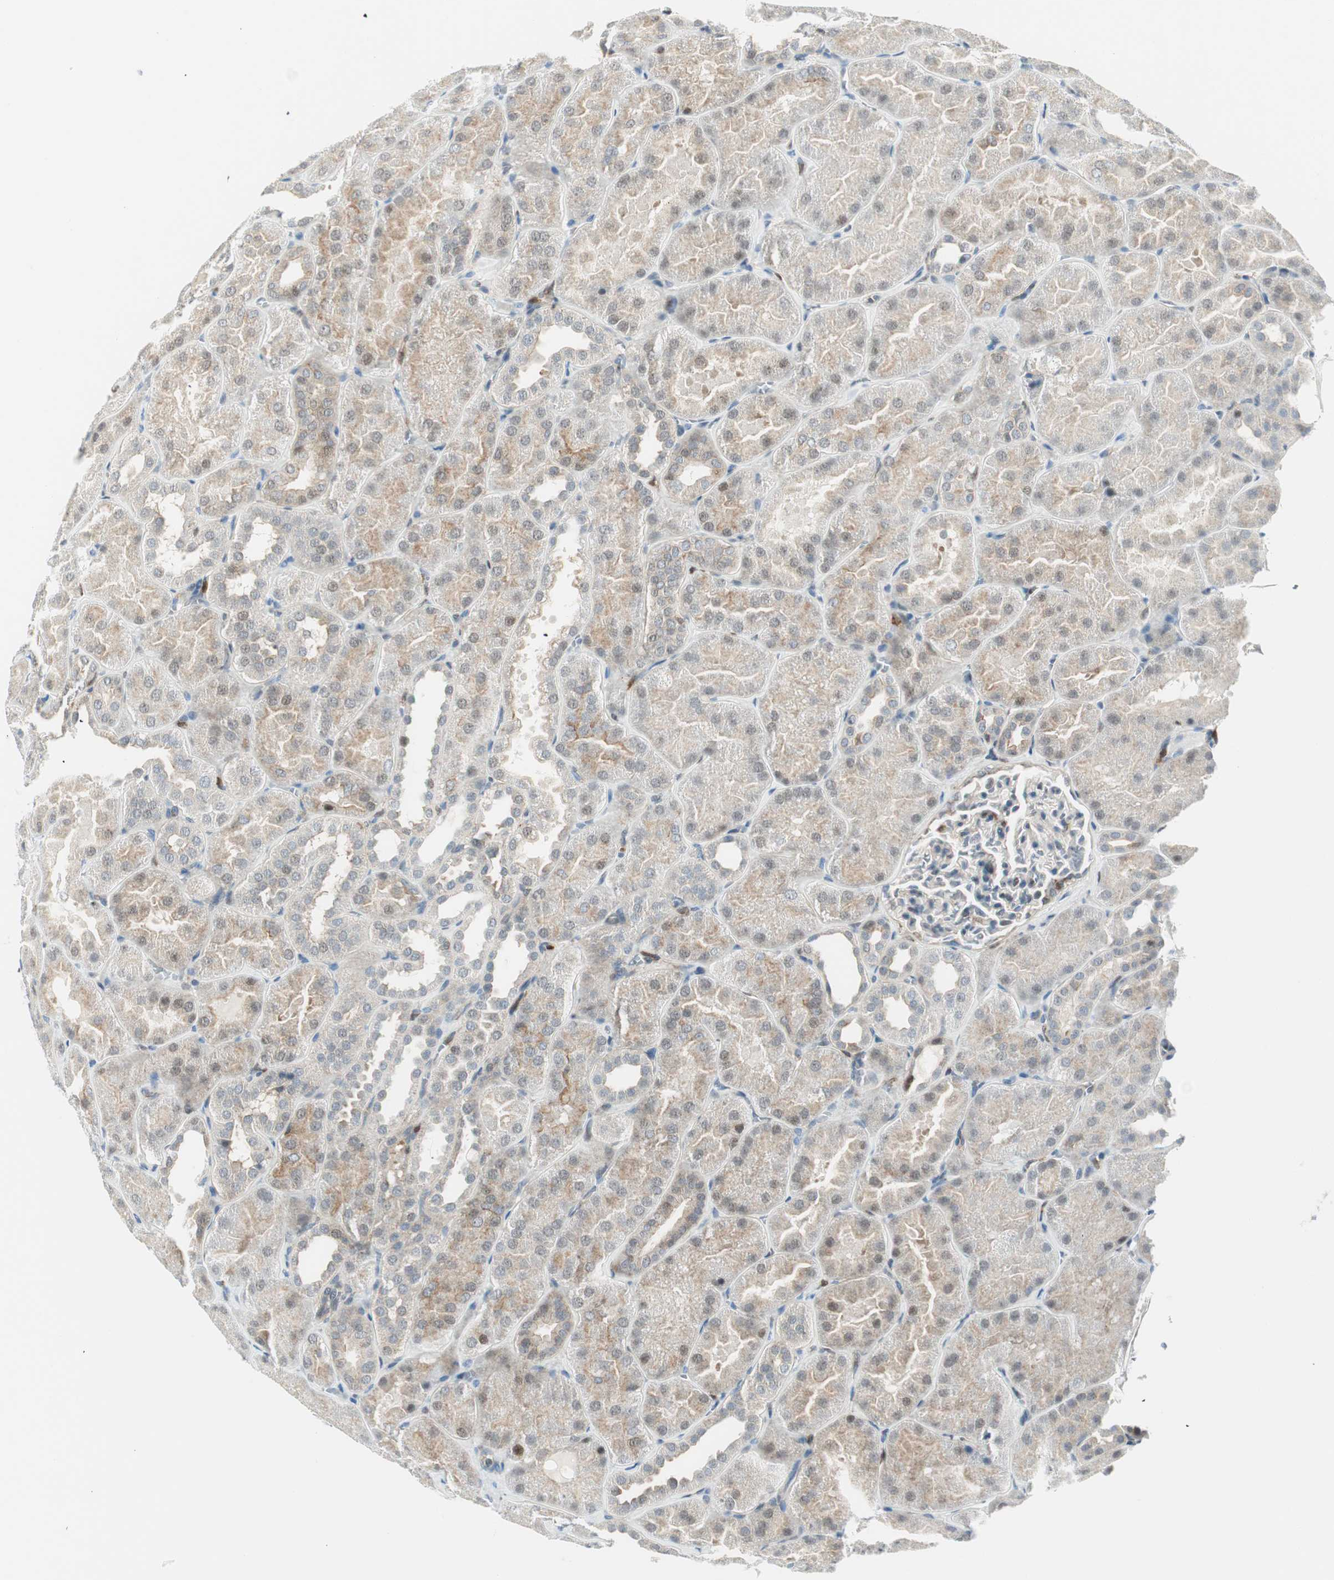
{"staining": {"intensity": "moderate", "quantity": "<25%", "location": "cytoplasmic/membranous"}, "tissue": "kidney", "cell_type": "Cells in glomeruli", "image_type": "normal", "snomed": [{"axis": "morphology", "description": "Normal tissue, NOS"}, {"axis": "topography", "description": "Kidney"}], "caption": "This image reveals unremarkable kidney stained with IHC to label a protein in brown. The cytoplasmic/membranous of cells in glomeruli show moderate positivity for the protein. Nuclei are counter-stained blue.", "gene": "PPP1CA", "patient": {"sex": "male", "age": 28}}